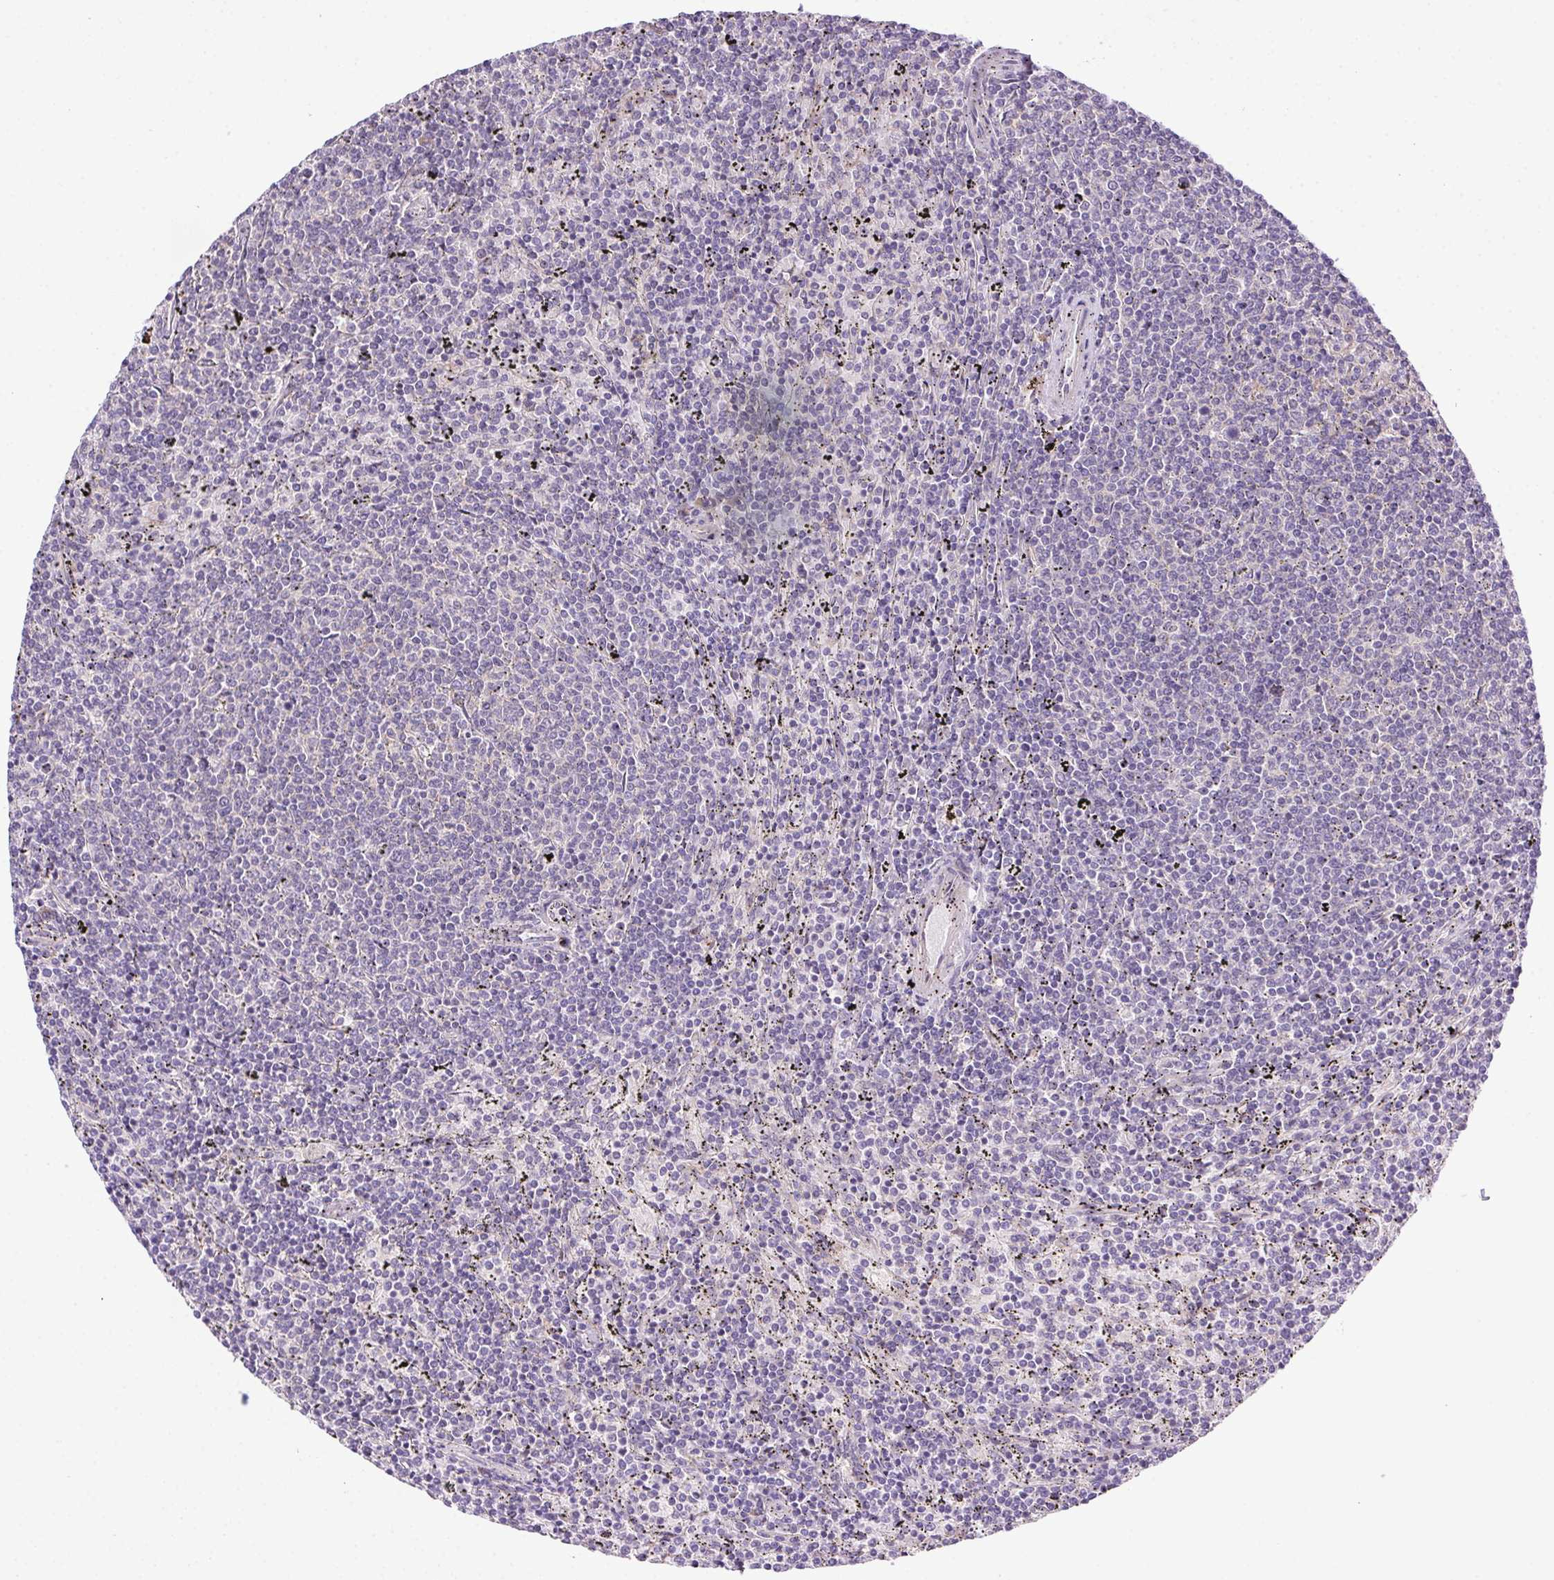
{"staining": {"intensity": "negative", "quantity": "none", "location": "none"}, "tissue": "lymphoma", "cell_type": "Tumor cells", "image_type": "cancer", "snomed": [{"axis": "morphology", "description": "Malignant lymphoma, non-Hodgkin's type, Low grade"}, {"axis": "topography", "description": "Spleen"}], "caption": "The histopathology image demonstrates no staining of tumor cells in lymphoma.", "gene": "LRRTM1", "patient": {"sex": "female", "age": 50}}